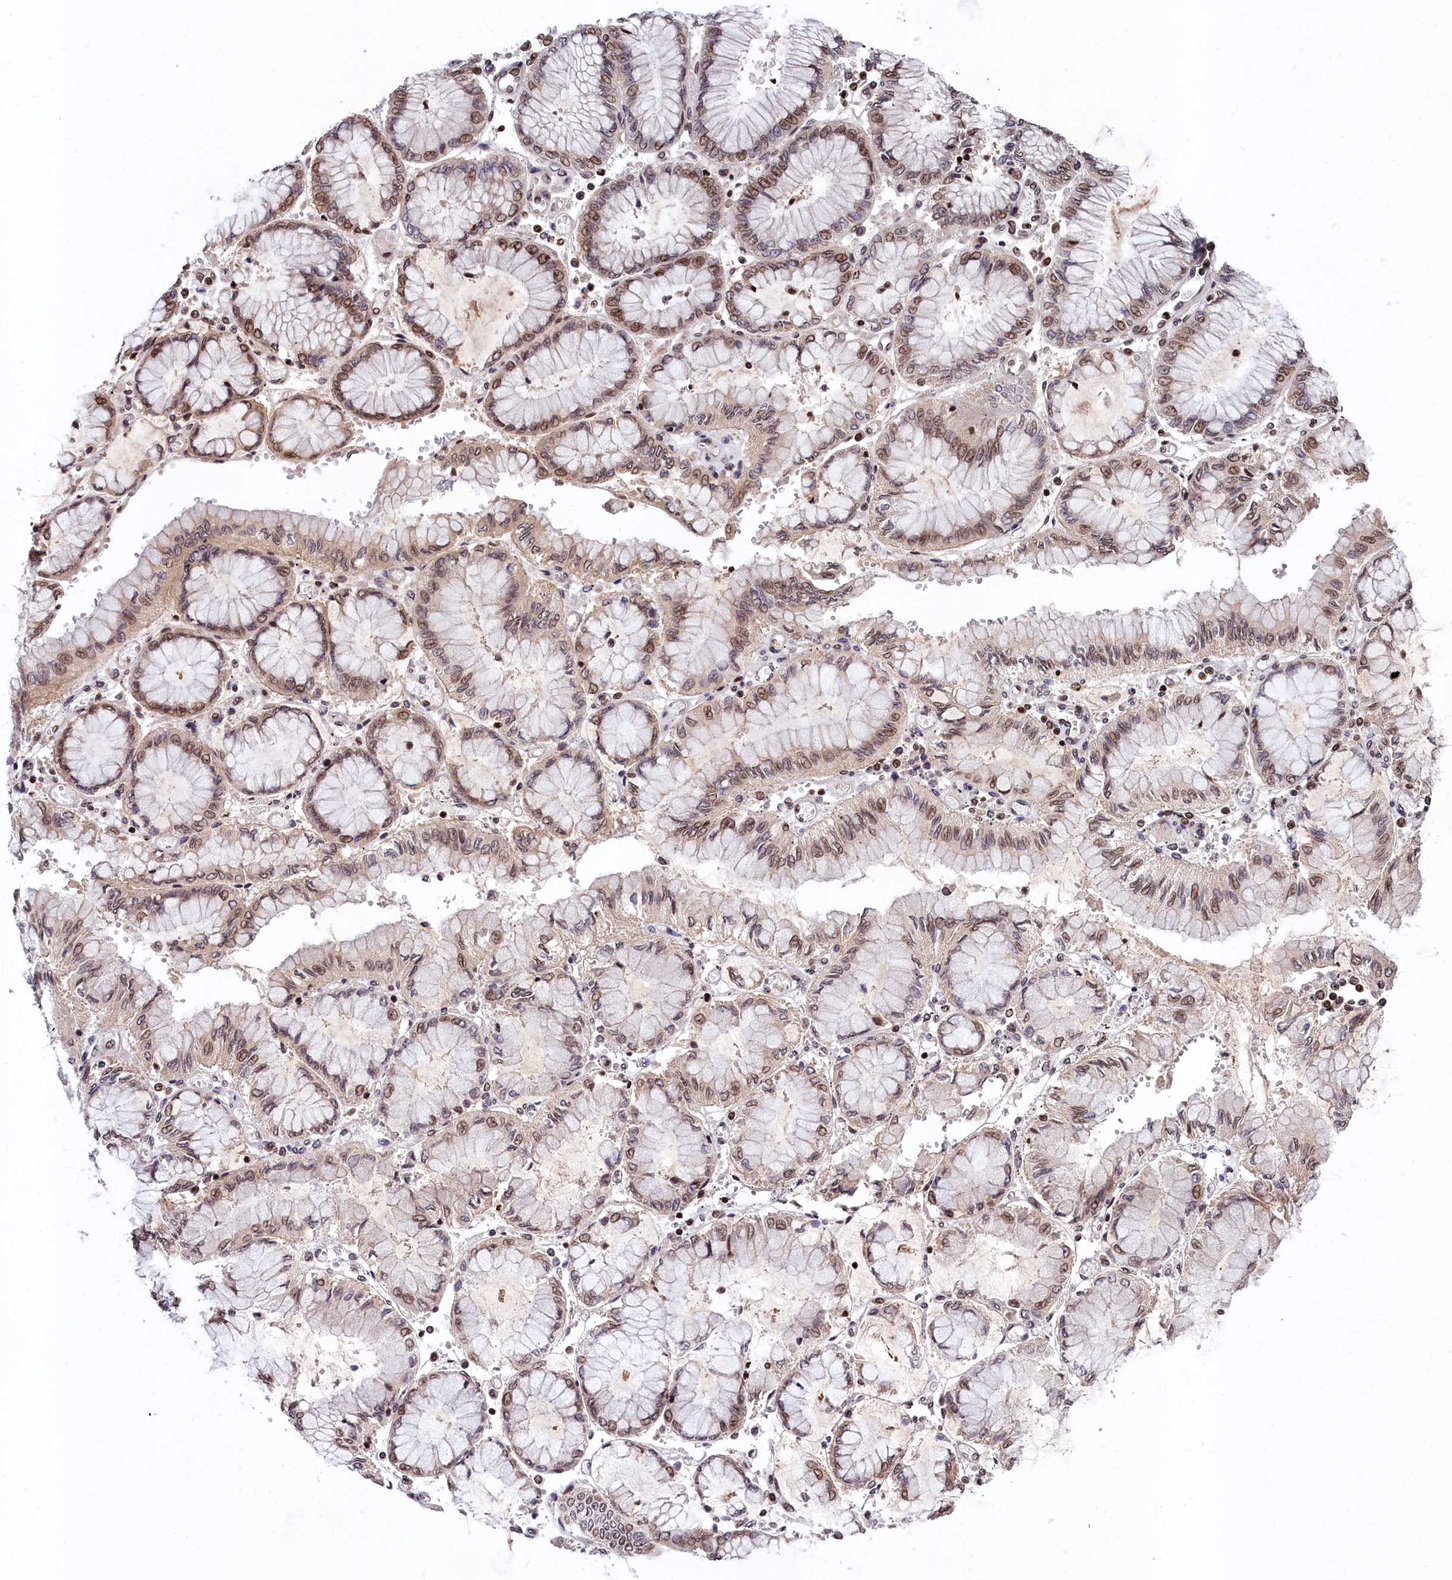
{"staining": {"intensity": "moderate", "quantity": "25%-75%", "location": "nuclear"}, "tissue": "stomach cancer", "cell_type": "Tumor cells", "image_type": "cancer", "snomed": [{"axis": "morphology", "description": "Adenocarcinoma, NOS"}, {"axis": "topography", "description": "Stomach"}], "caption": "A histopathology image of human adenocarcinoma (stomach) stained for a protein displays moderate nuclear brown staining in tumor cells.", "gene": "FAM217B", "patient": {"sex": "male", "age": 76}}